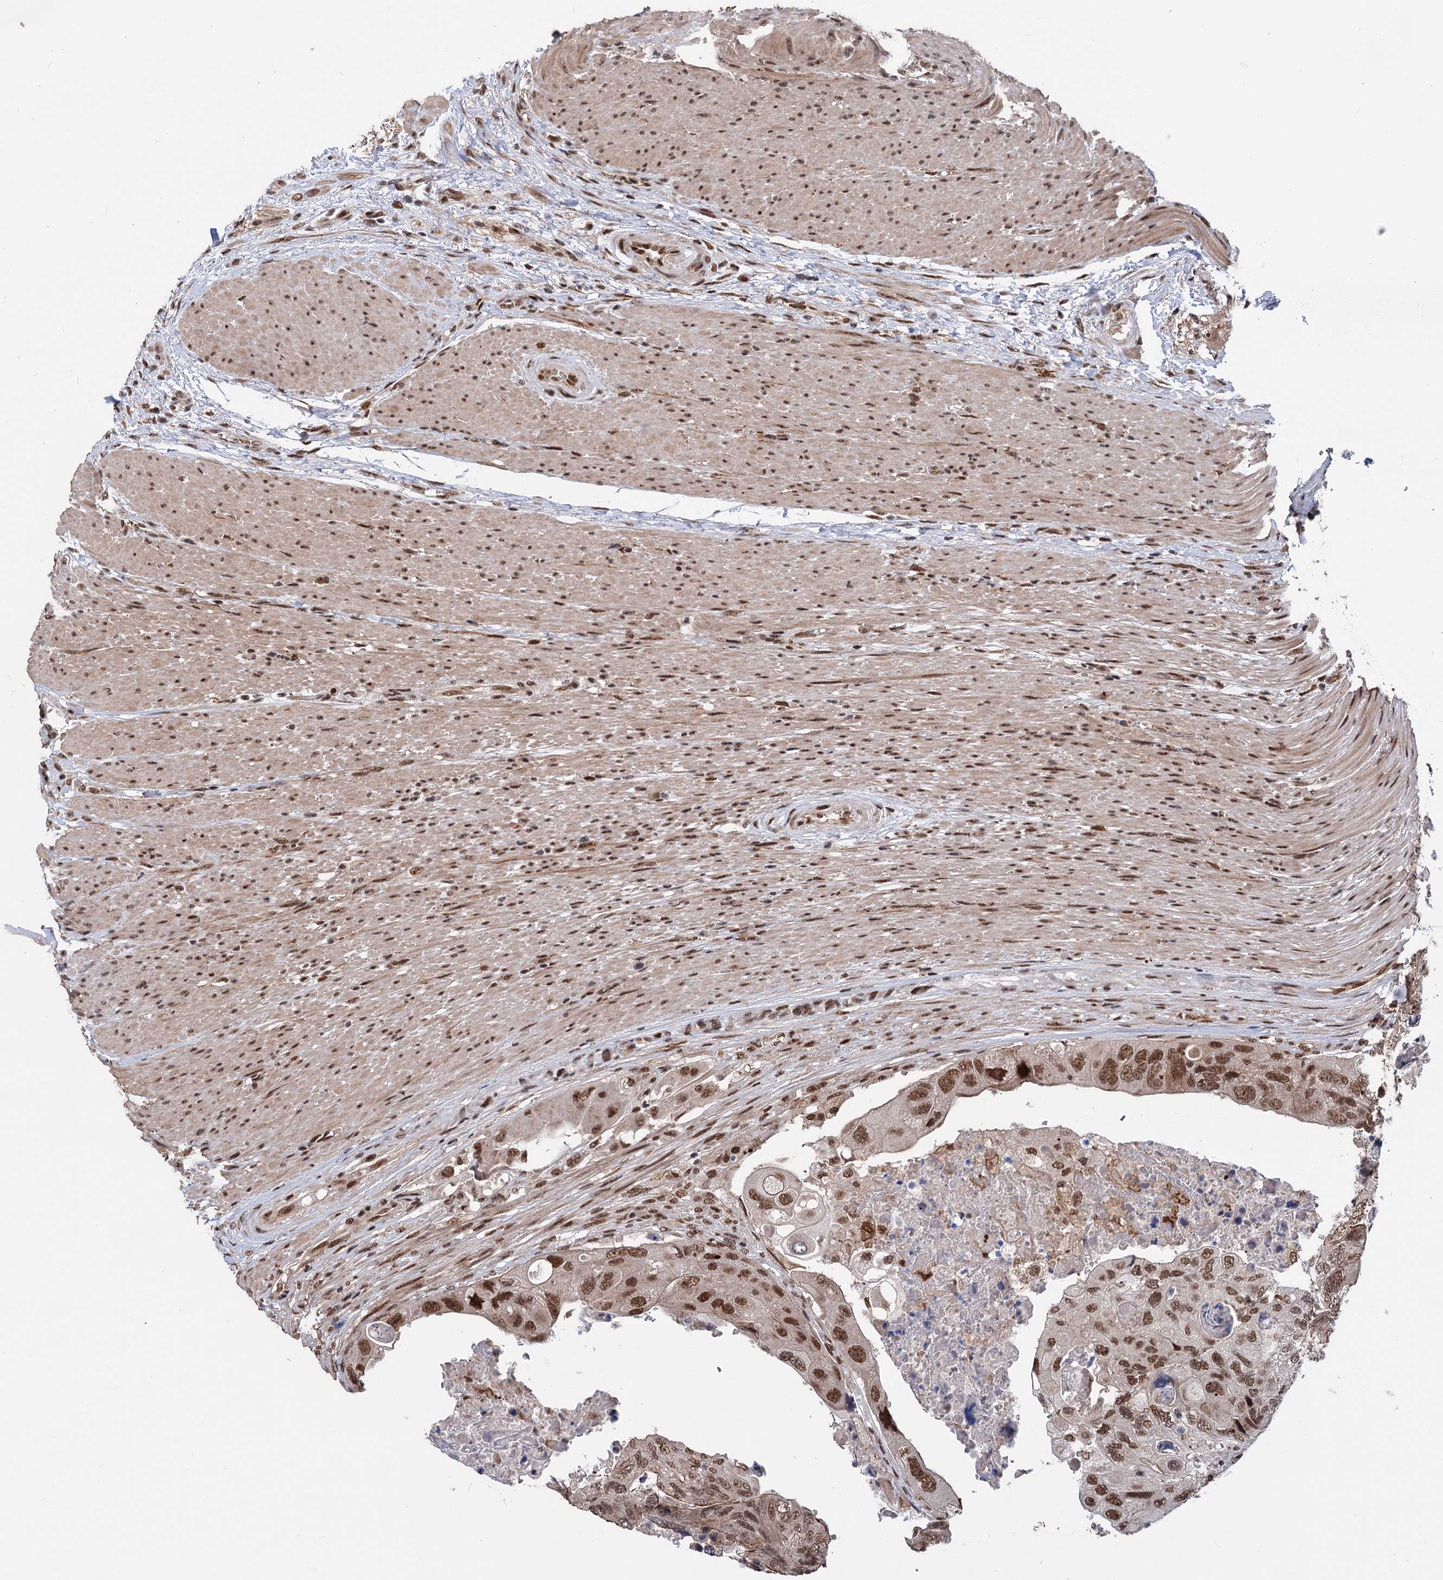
{"staining": {"intensity": "moderate", "quantity": ">75%", "location": "nuclear"}, "tissue": "colorectal cancer", "cell_type": "Tumor cells", "image_type": "cancer", "snomed": [{"axis": "morphology", "description": "Adenocarcinoma, NOS"}, {"axis": "topography", "description": "Rectum"}], "caption": "The histopathology image displays immunohistochemical staining of colorectal cancer (adenocarcinoma). There is moderate nuclear expression is identified in about >75% of tumor cells. (brown staining indicates protein expression, while blue staining denotes nuclei).", "gene": "MAML1", "patient": {"sex": "male", "age": 63}}